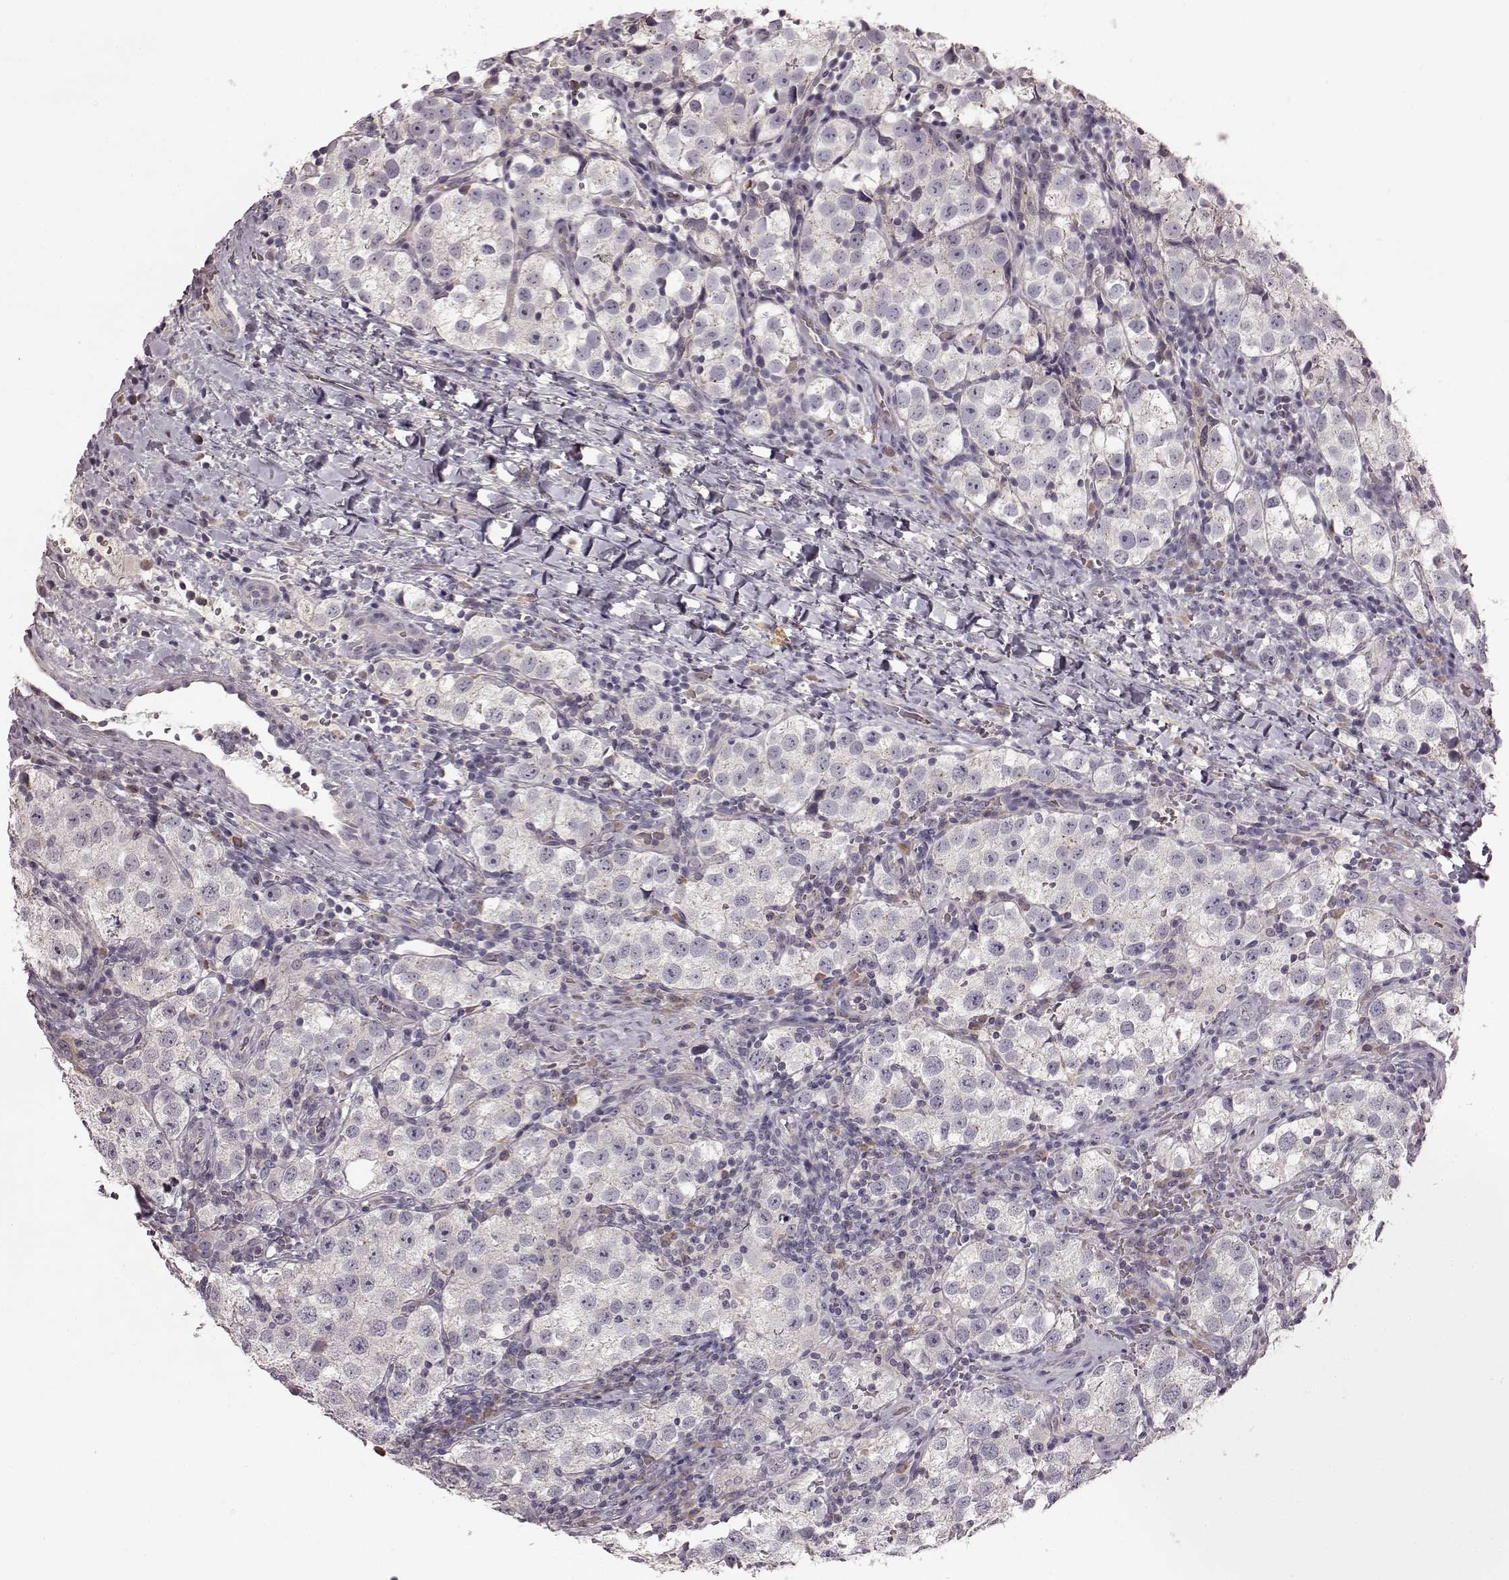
{"staining": {"intensity": "negative", "quantity": "none", "location": "none"}, "tissue": "testis cancer", "cell_type": "Tumor cells", "image_type": "cancer", "snomed": [{"axis": "morphology", "description": "Seminoma, NOS"}, {"axis": "topography", "description": "Testis"}], "caption": "Immunohistochemistry image of human seminoma (testis) stained for a protein (brown), which exhibits no positivity in tumor cells.", "gene": "MIA", "patient": {"sex": "male", "age": 37}}